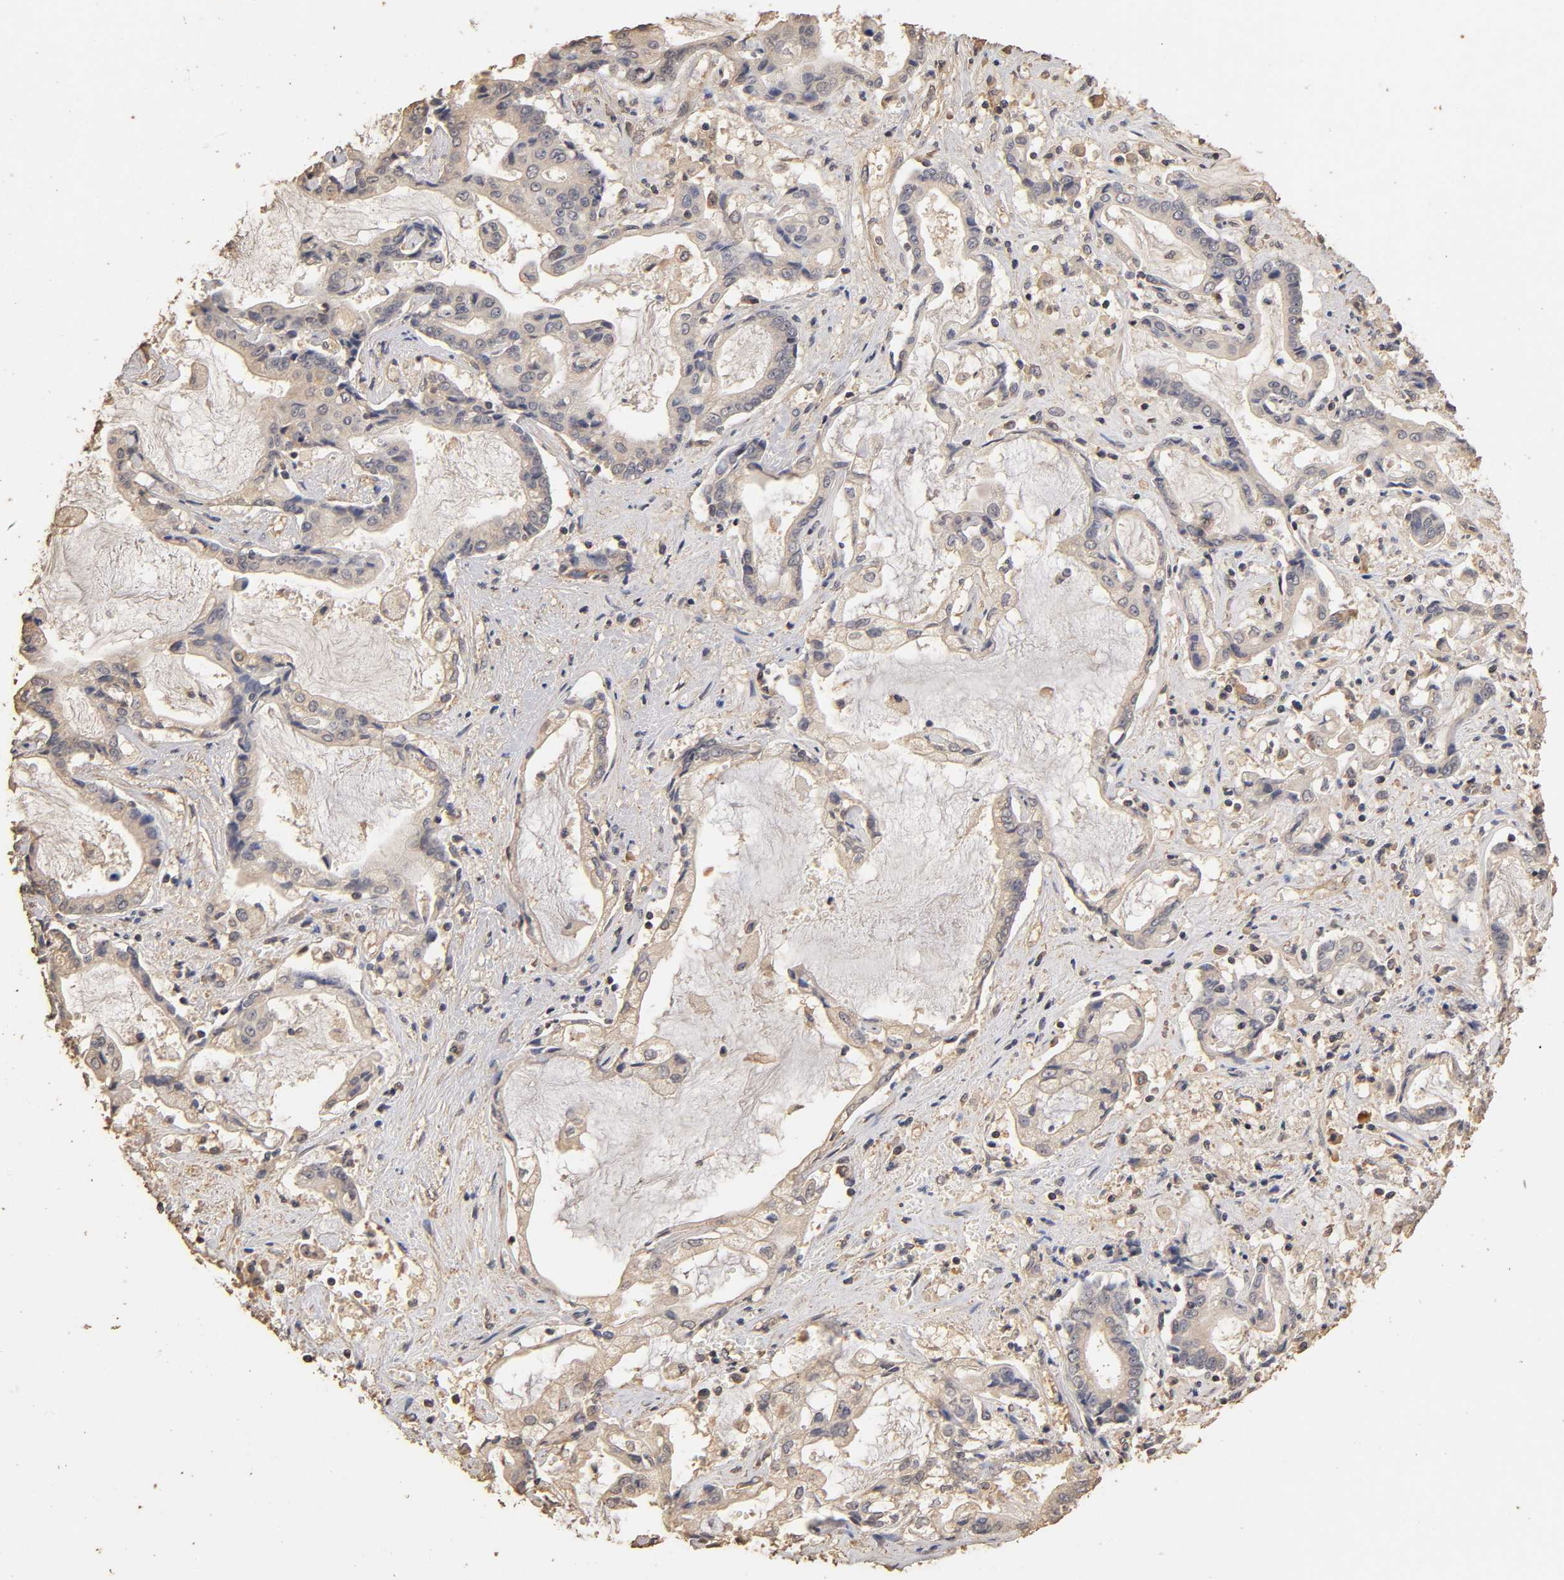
{"staining": {"intensity": "weak", "quantity": "<25%", "location": "cytoplasmic/membranous"}, "tissue": "liver cancer", "cell_type": "Tumor cells", "image_type": "cancer", "snomed": [{"axis": "morphology", "description": "Cholangiocarcinoma"}, {"axis": "topography", "description": "Liver"}], "caption": "Tumor cells show no significant positivity in liver cholangiocarcinoma. (DAB immunohistochemistry with hematoxylin counter stain).", "gene": "VSIG4", "patient": {"sex": "male", "age": 57}}